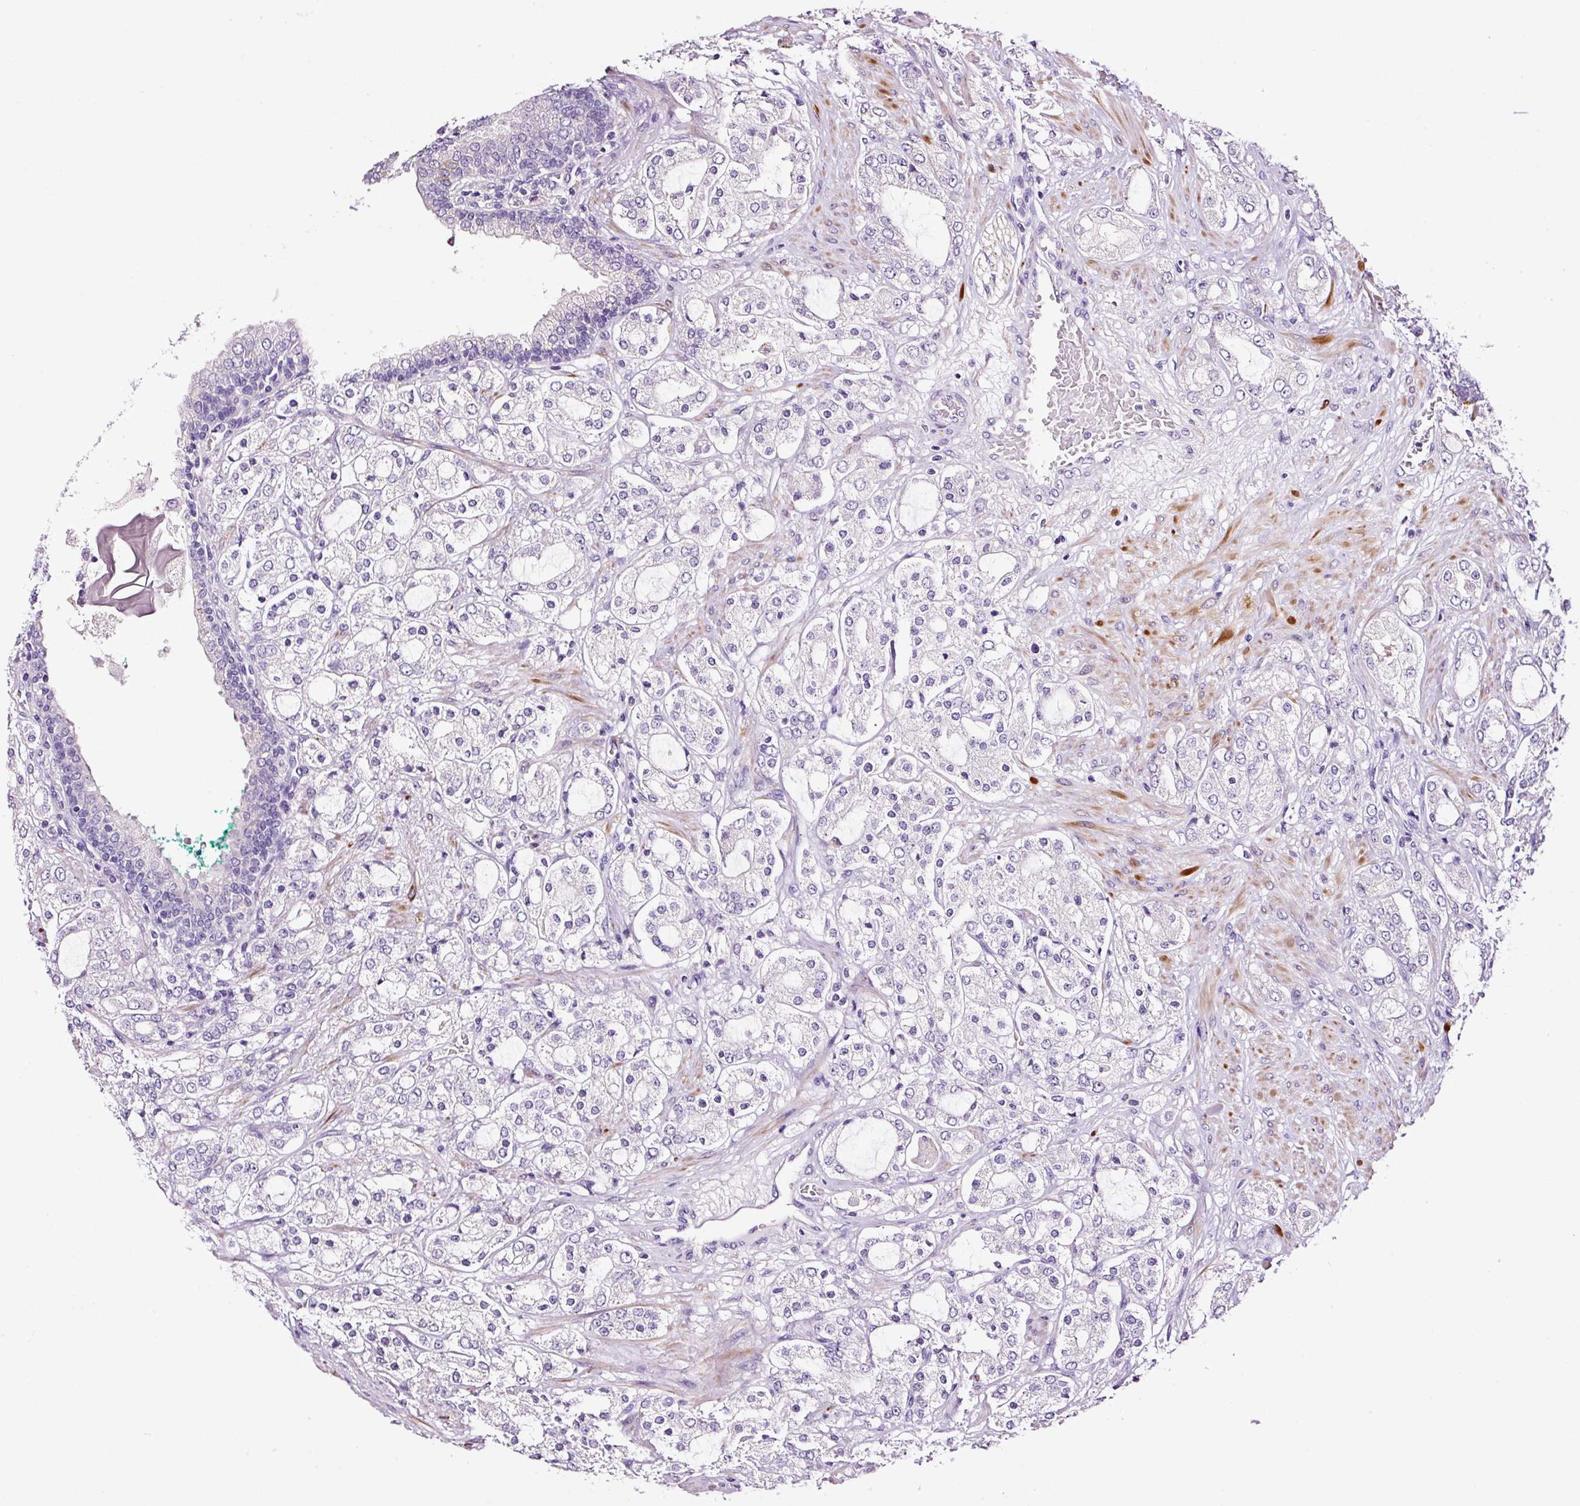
{"staining": {"intensity": "negative", "quantity": "none", "location": "none"}, "tissue": "prostate cancer", "cell_type": "Tumor cells", "image_type": "cancer", "snomed": [{"axis": "morphology", "description": "Adenocarcinoma, High grade"}, {"axis": "topography", "description": "Prostate"}], "caption": "There is no significant staining in tumor cells of prostate adenocarcinoma (high-grade).", "gene": "PAM", "patient": {"sex": "male", "age": 64}}